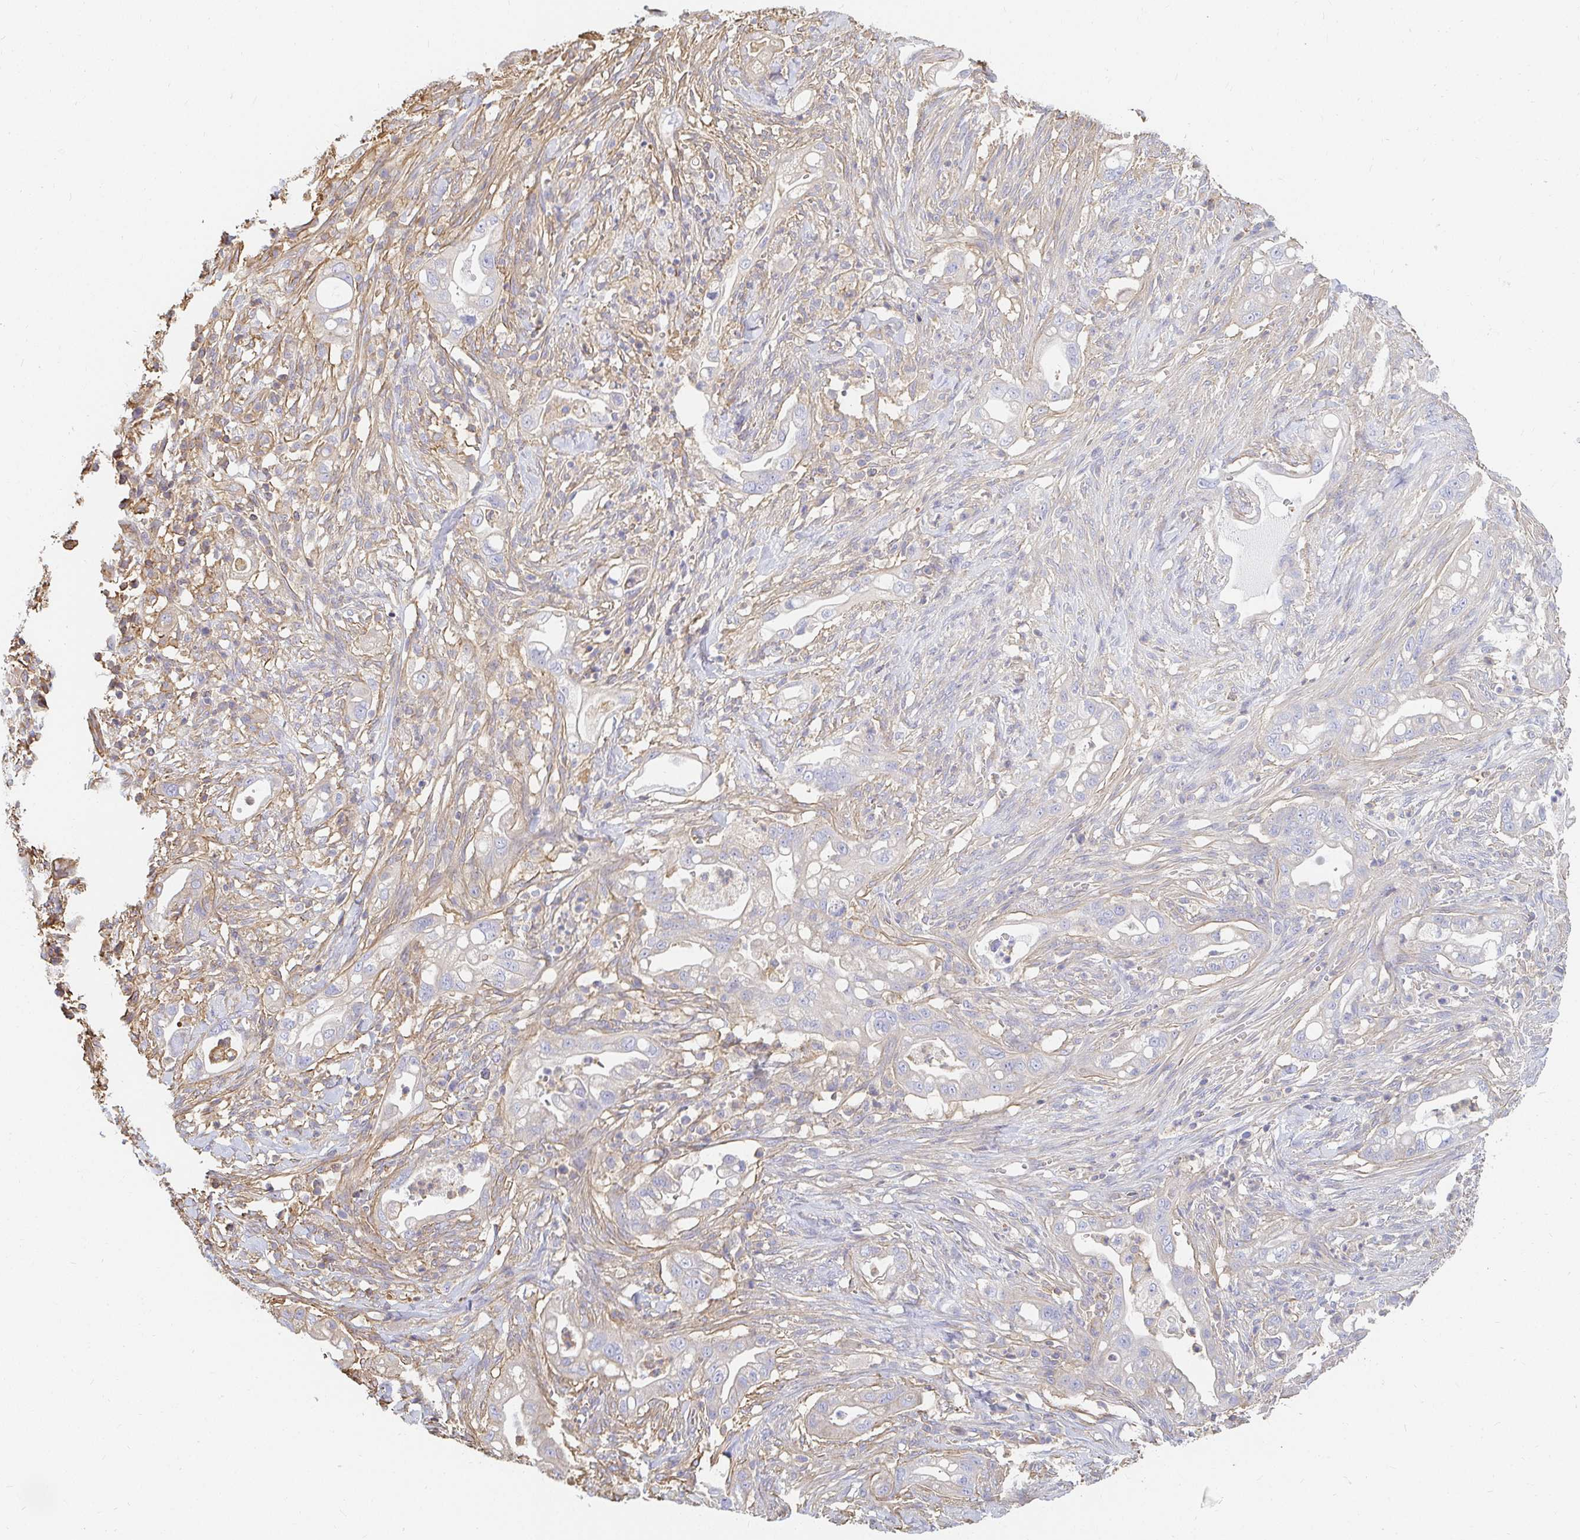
{"staining": {"intensity": "weak", "quantity": "<25%", "location": "cytoplasmic/membranous"}, "tissue": "pancreatic cancer", "cell_type": "Tumor cells", "image_type": "cancer", "snomed": [{"axis": "morphology", "description": "Adenocarcinoma, NOS"}, {"axis": "topography", "description": "Pancreas"}], "caption": "A high-resolution photomicrograph shows IHC staining of pancreatic cancer, which exhibits no significant expression in tumor cells.", "gene": "TSPAN19", "patient": {"sex": "male", "age": 44}}